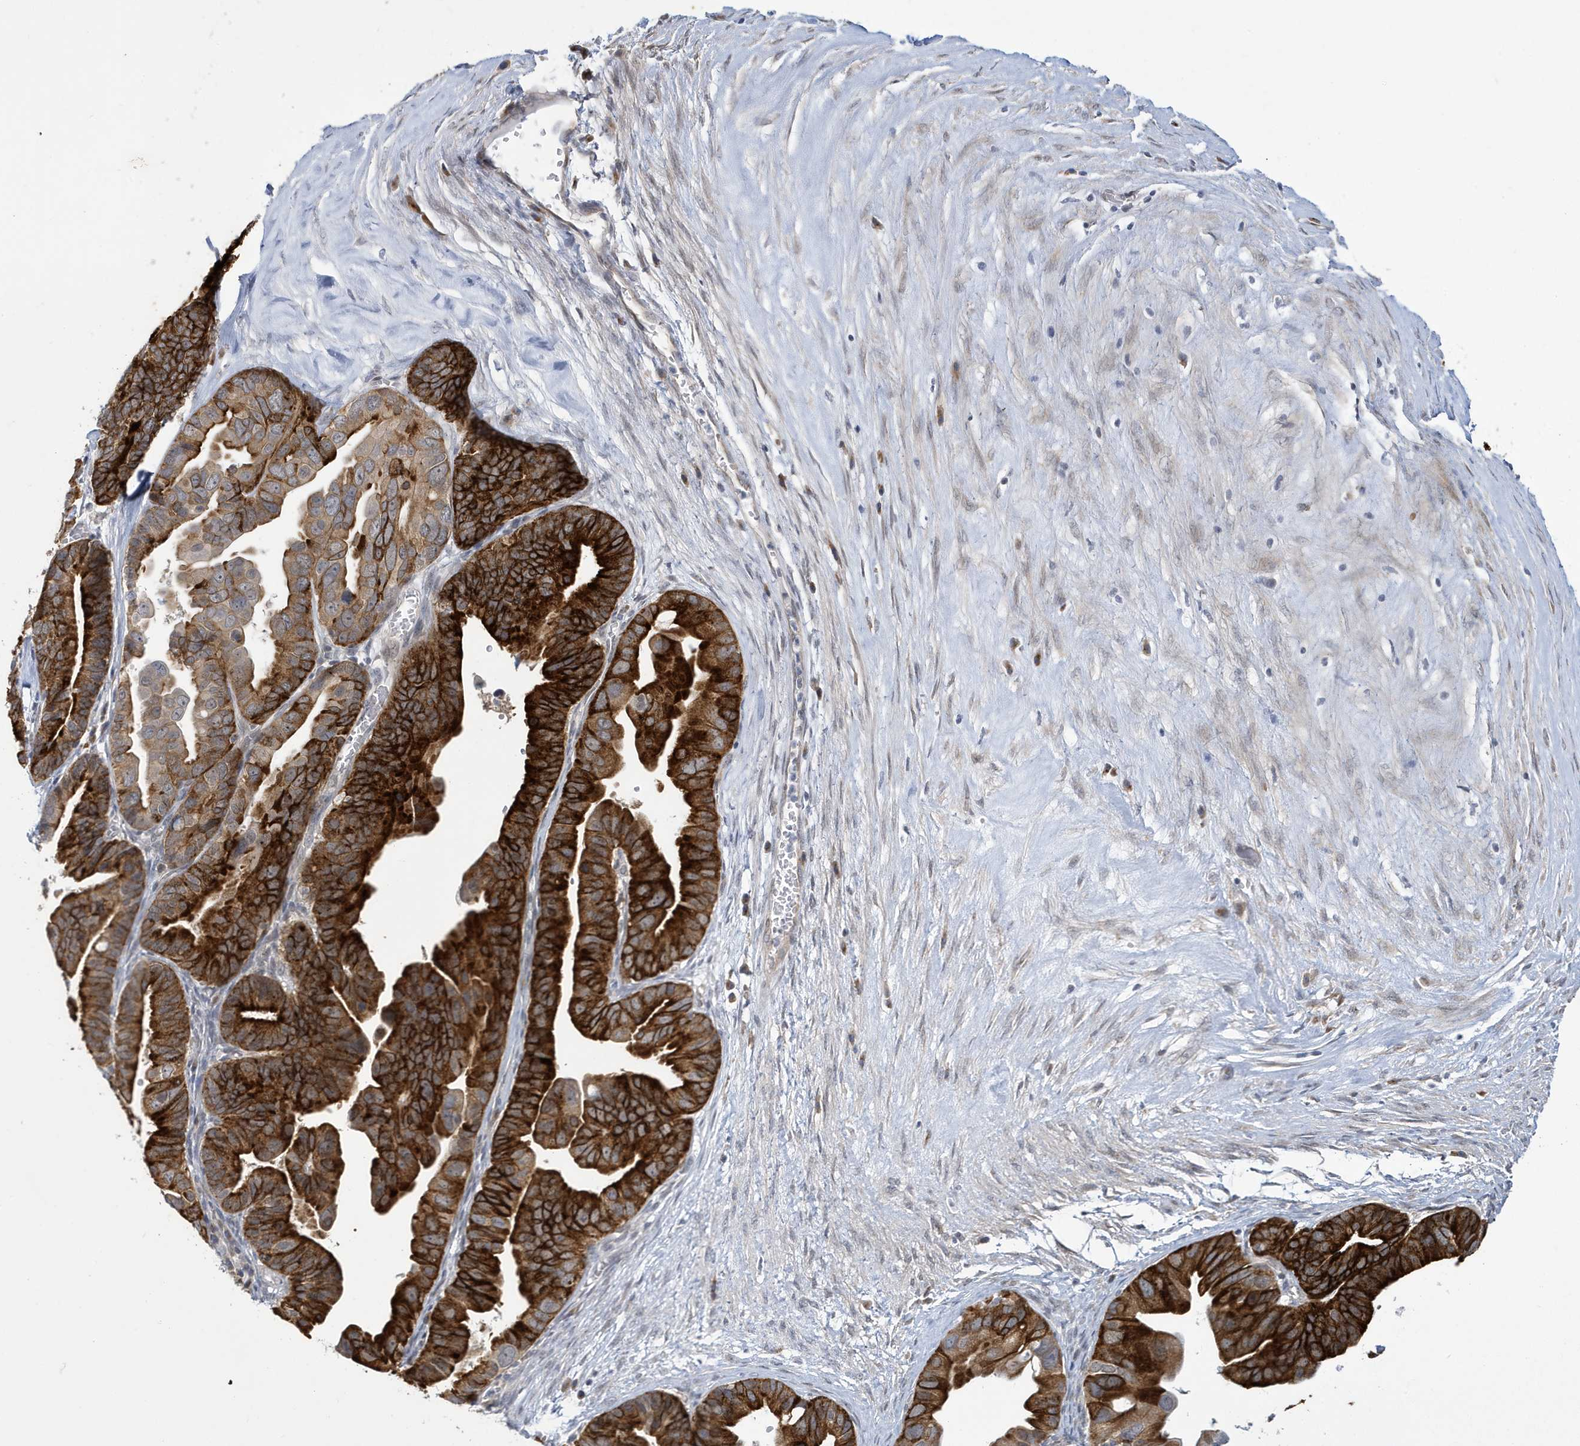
{"staining": {"intensity": "strong", "quantity": ">75%", "location": "cytoplasmic/membranous"}, "tissue": "ovarian cancer", "cell_type": "Tumor cells", "image_type": "cancer", "snomed": [{"axis": "morphology", "description": "Cystadenocarcinoma, serous, NOS"}, {"axis": "topography", "description": "Ovary"}], "caption": "Approximately >75% of tumor cells in human ovarian cancer display strong cytoplasmic/membranous protein expression as visualized by brown immunohistochemical staining.", "gene": "ZNF654", "patient": {"sex": "female", "age": 56}}